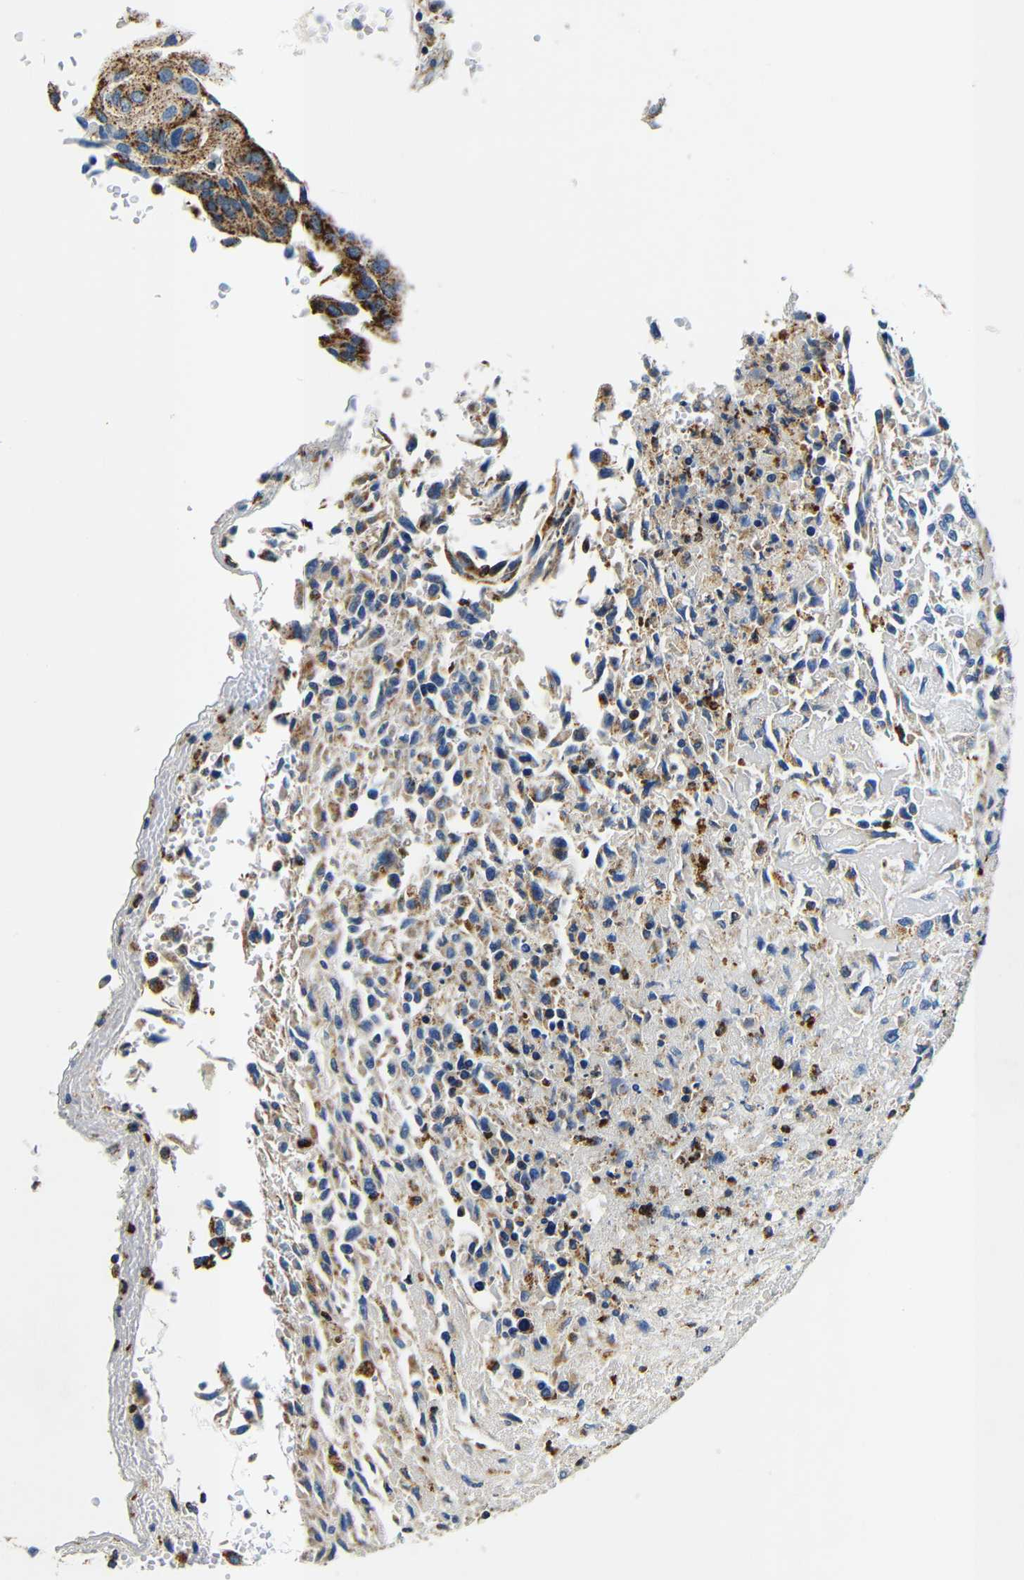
{"staining": {"intensity": "strong", "quantity": ">75%", "location": "cytoplasmic/membranous"}, "tissue": "urothelial cancer", "cell_type": "Tumor cells", "image_type": "cancer", "snomed": [{"axis": "morphology", "description": "Urothelial carcinoma, High grade"}, {"axis": "topography", "description": "Urinary bladder"}], "caption": "Strong cytoplasmic/membranous staining is identified in approximately >75% of tumor cells in urothelial cancer.", "gene": "GALNT18", "patient": {"sex": "male", "age": 66}}